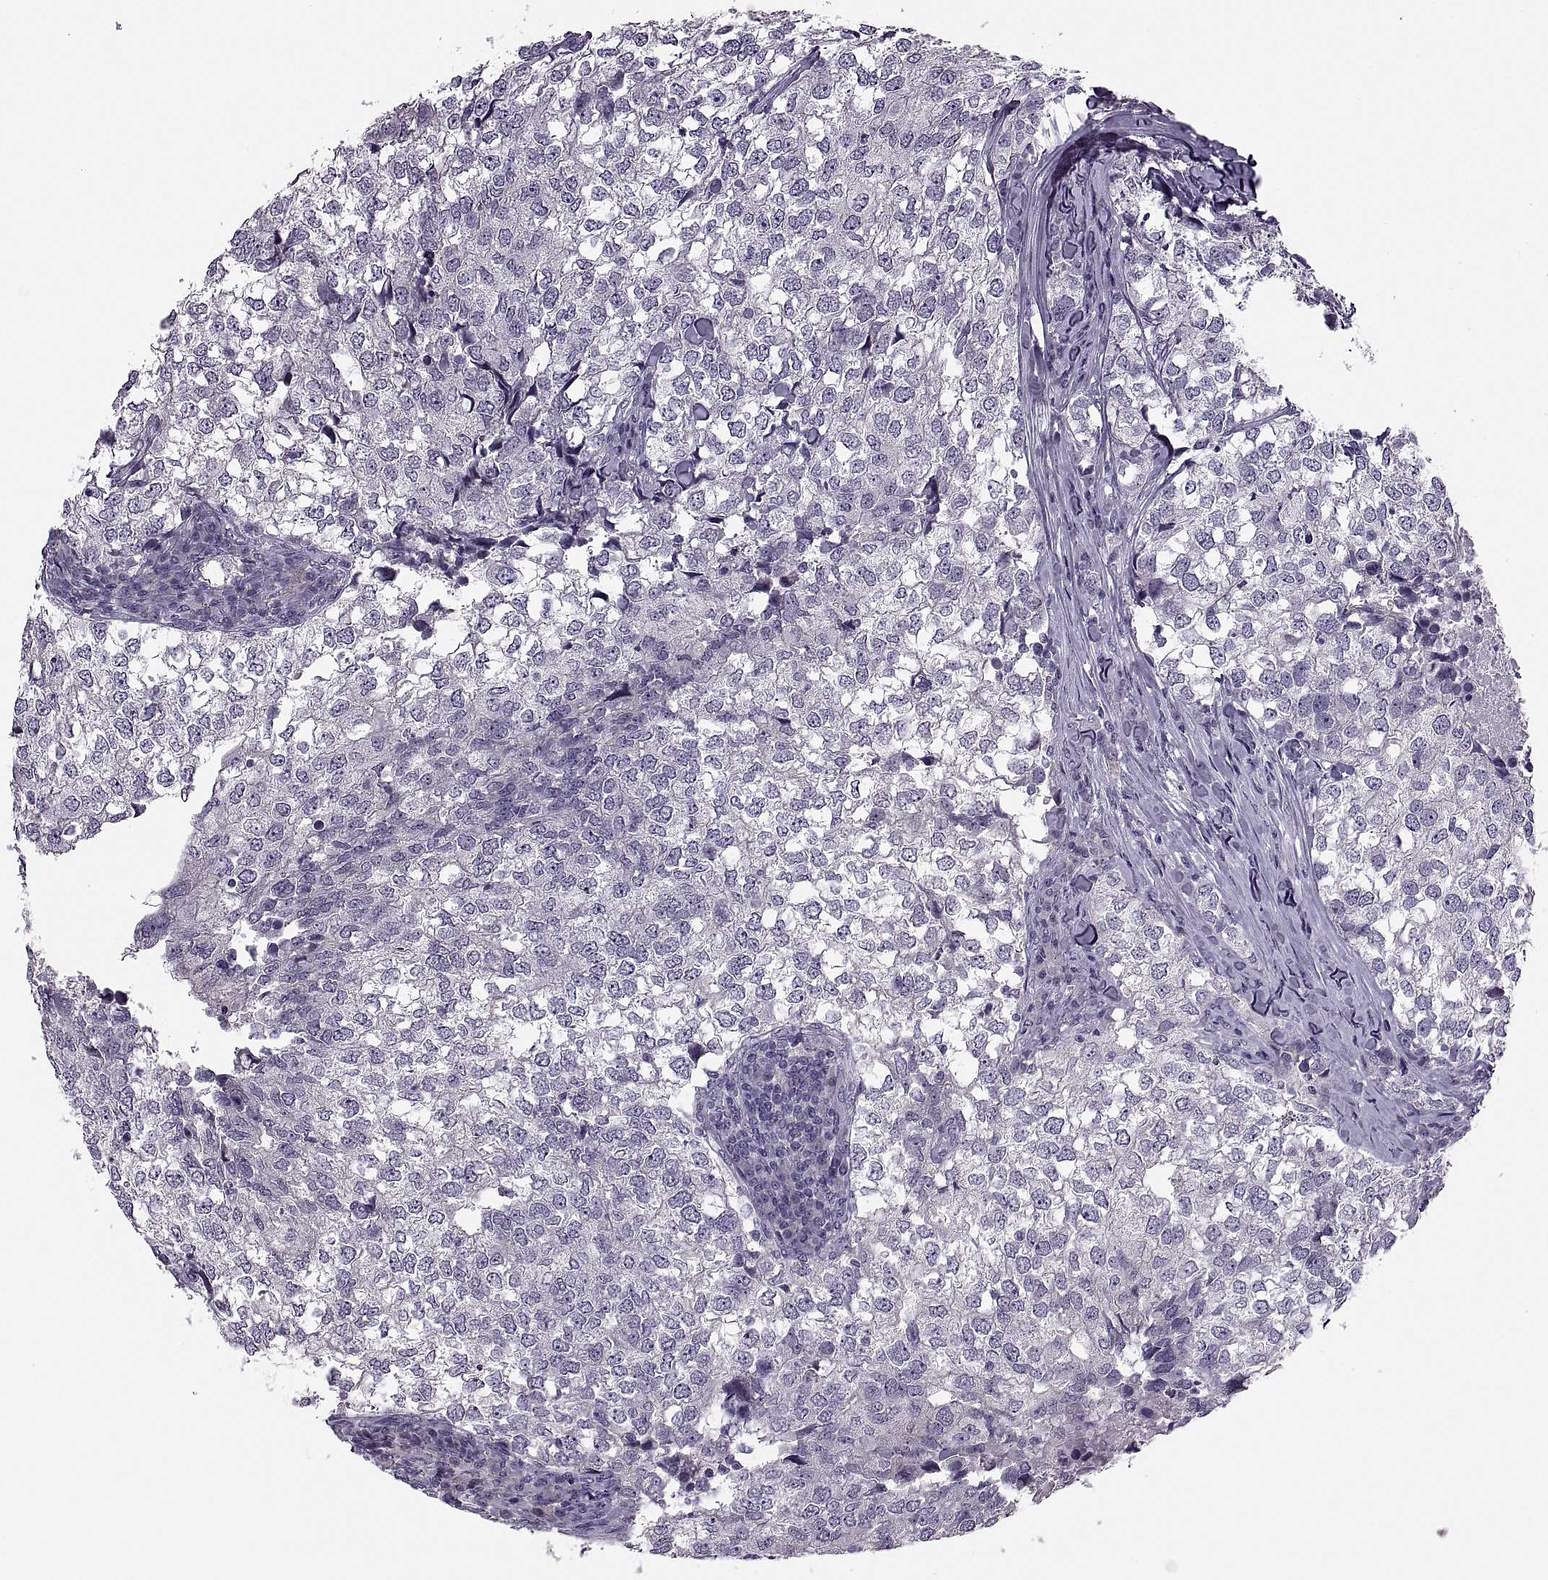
{"staining": {"intensity": "negative", "quantity": "none", "location": "none"}, "tissue": "breast cancer", "cell_type": "Tumor cells", "image_type": "cancer", "snomed": [{"axis": "morphology", "description": "Duct carcinoma"}, {"axis": "topography", "description": "Breast"}], "caption": "DAB immunohistochemical staining of human breast cancer (infiltrating ductal carcinoma) shows no significant staining in tumor cells.", "gene": "PRSS54", "patient": {"sex": "female", "age": 30}}